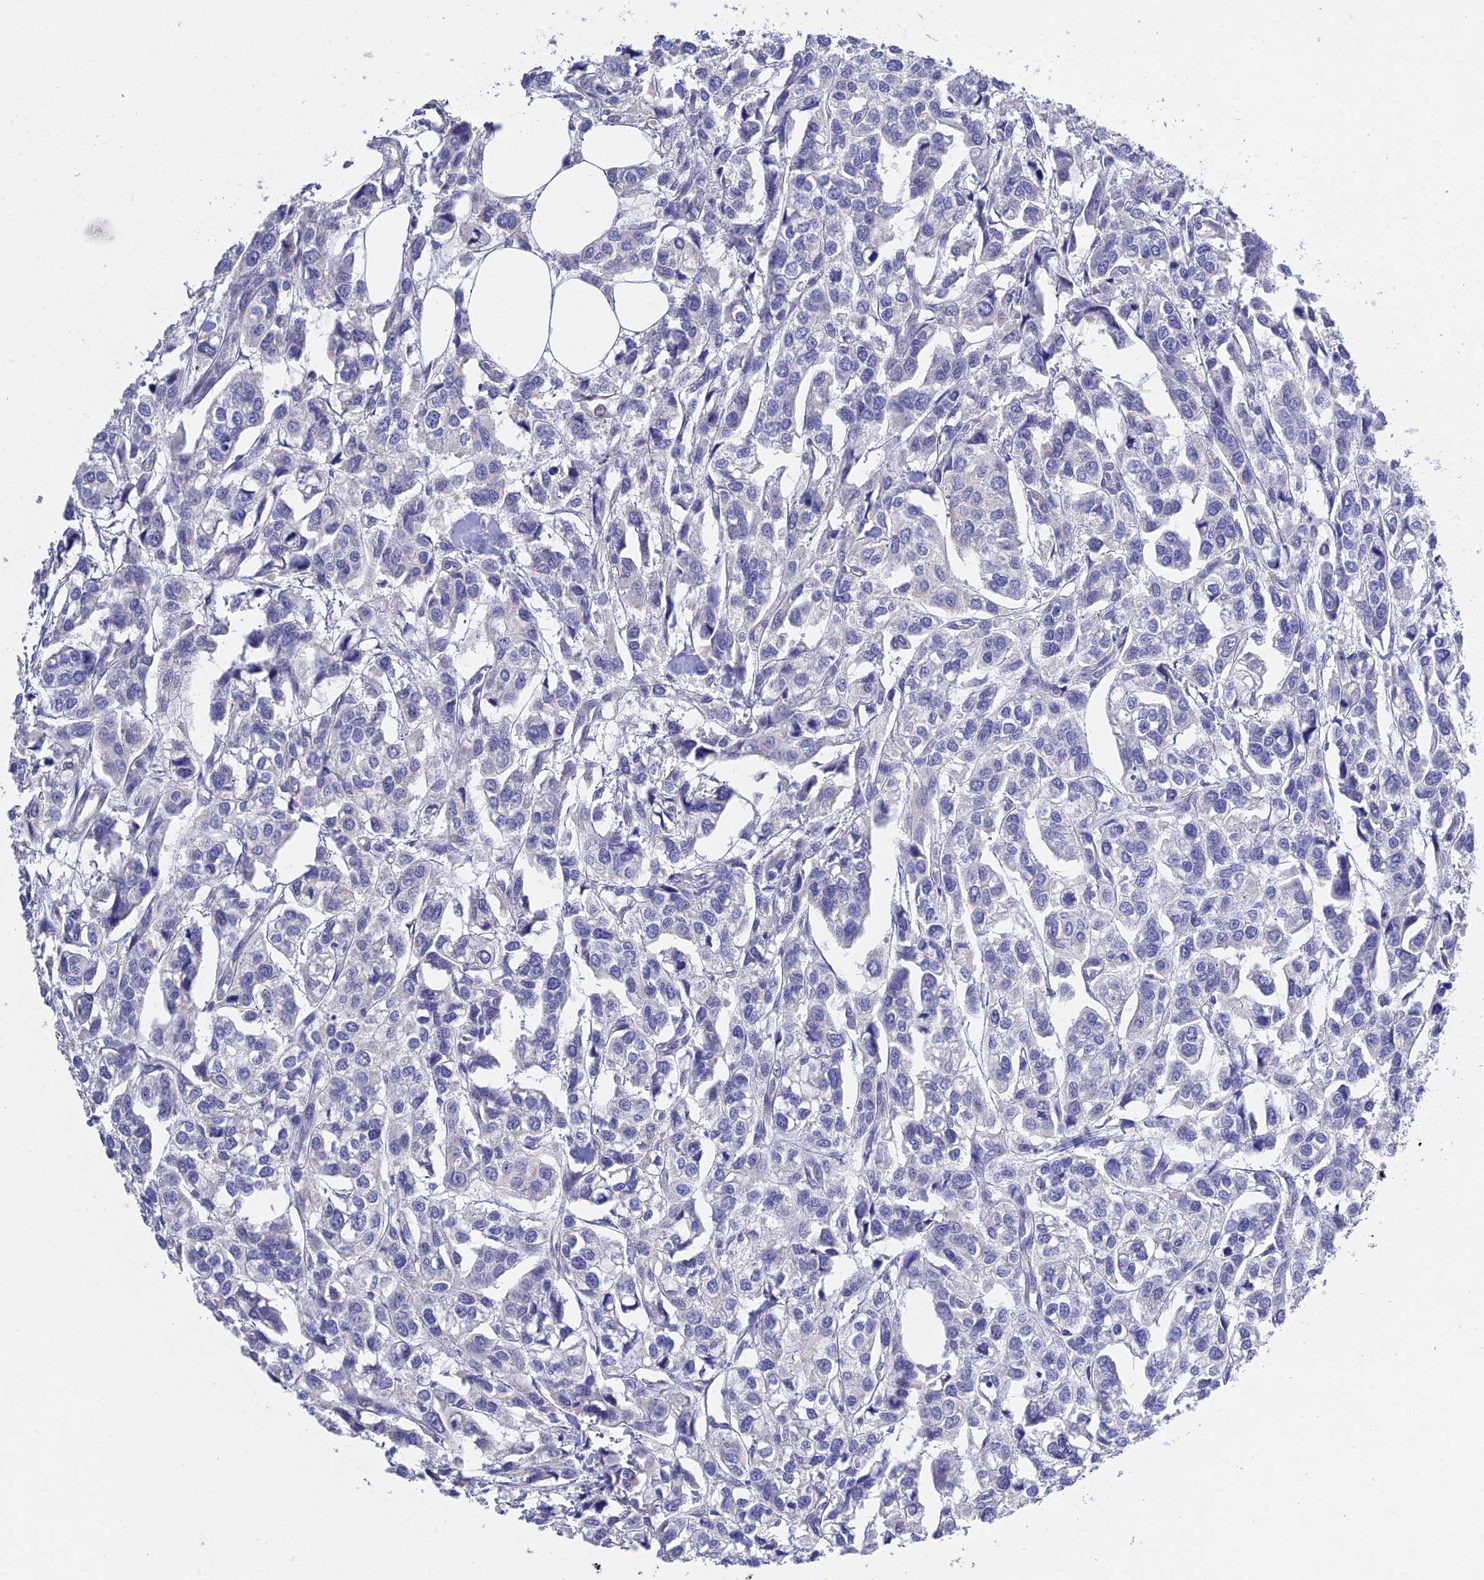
{"staining": {"intensity": "negative", "quantity": "none", "location": "none"}, "tissue": "urothelial cancer", "cell_type": "Tumor cells", "image_type": "cancer", "snomed": [{"axis": "morphology", "description": "Urothelial carcinoma, High grade"}, {"axis": "topography", "description": "Urinary bladder"}], "caption": "DAB (3,3'-diaminobenzidine) immunohistochemical staining of human high-grade urothelial carcinoma reveals no significant expression in tumor cells.", "gene": "MS4A5", "patient": {"sex": "male", "age": 67}}